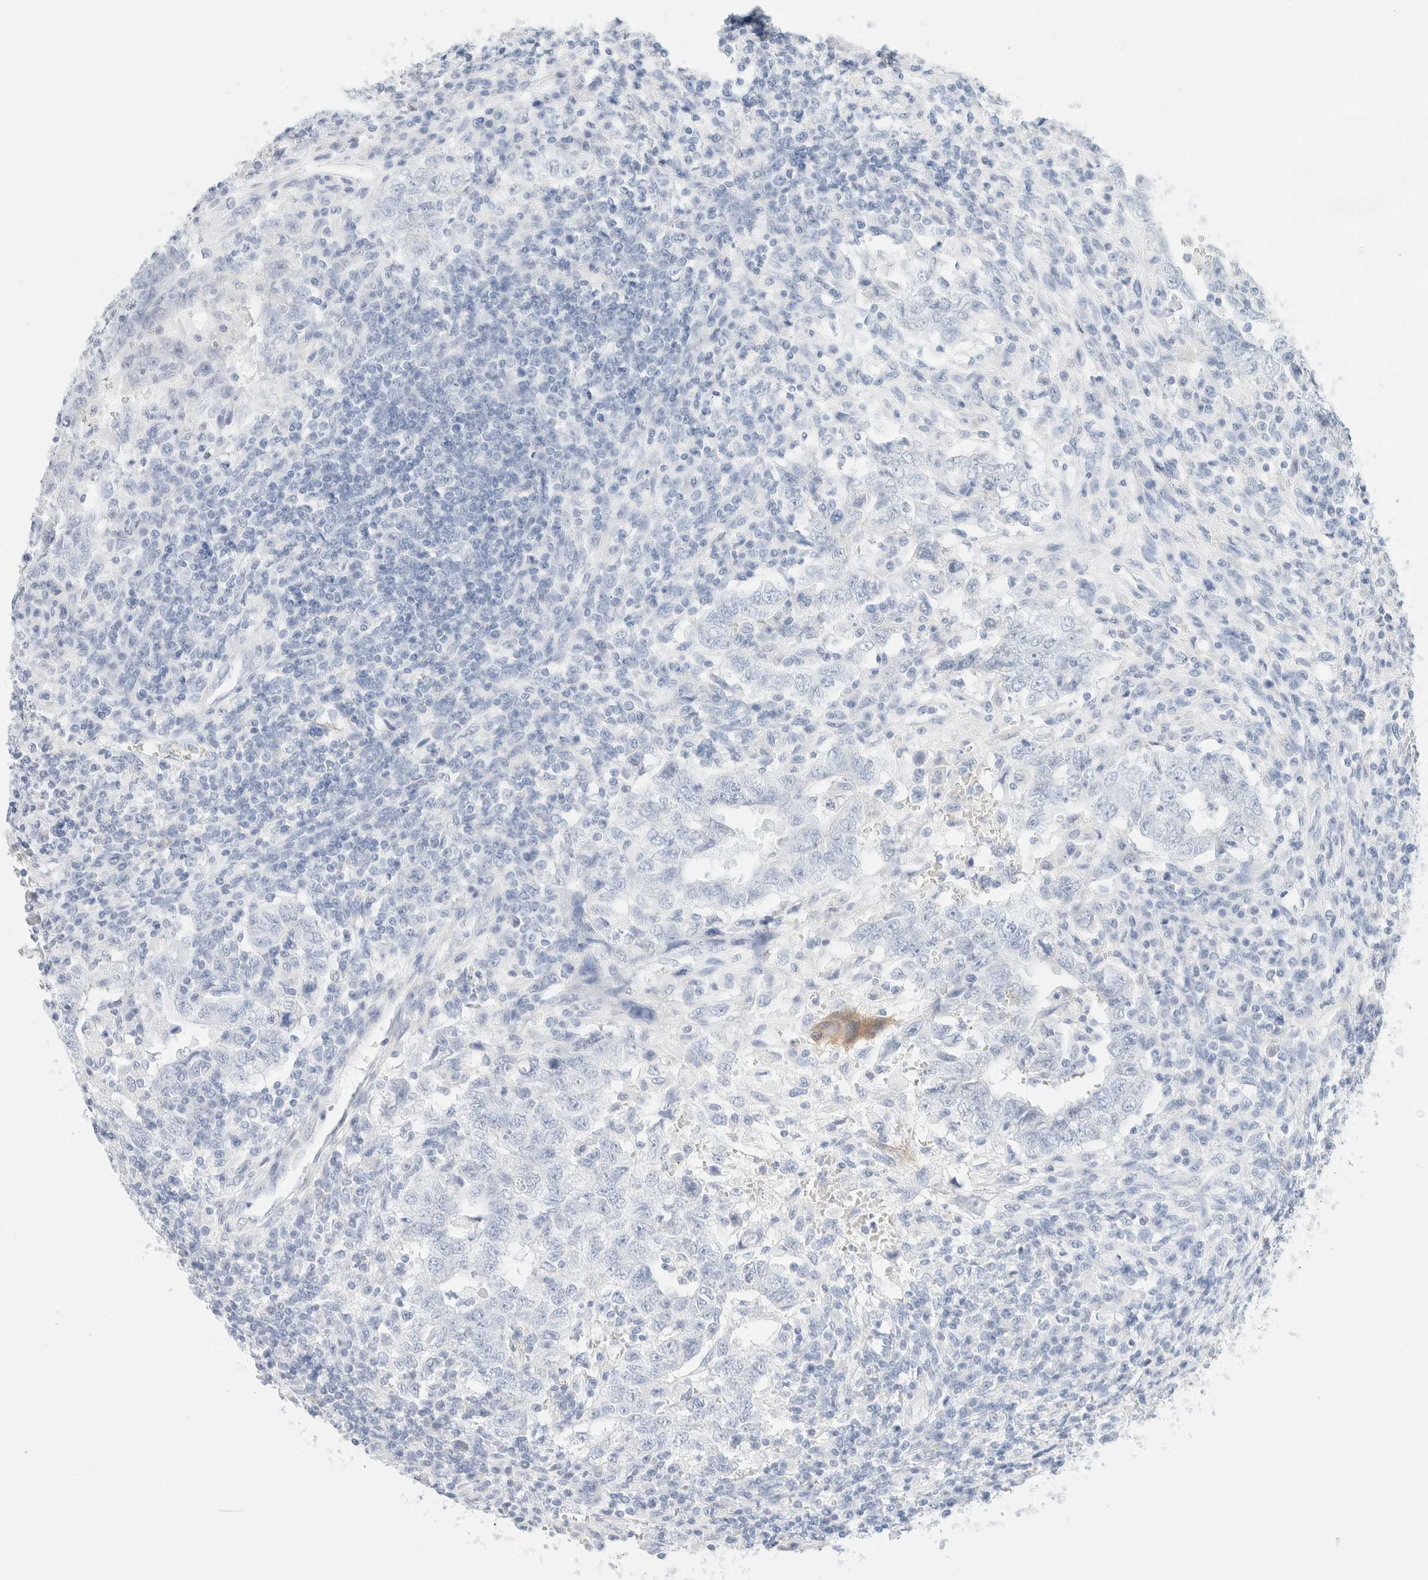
{"staining": {"intensity": "negative", "quantity": "none", "location": "none"}, "tissue": "testis cancer", "cell_type": "Tumor cells", "image_type": "cancer", "snomed": [{"axis": "morphology", "description": "Carcinoma, Embryonal, NOS"}, {"axis": "topography", "description": "Testis"}], "caption": "Testis cancer (embryonal carcinoma) was stained to show a protein in brown. There is no significant staining in tumor cells. (Immunohistochemistry, brightfield microscopy, high magnification).", "gene": "DPYS", "patient": {"sex": "male", "age": 26}}